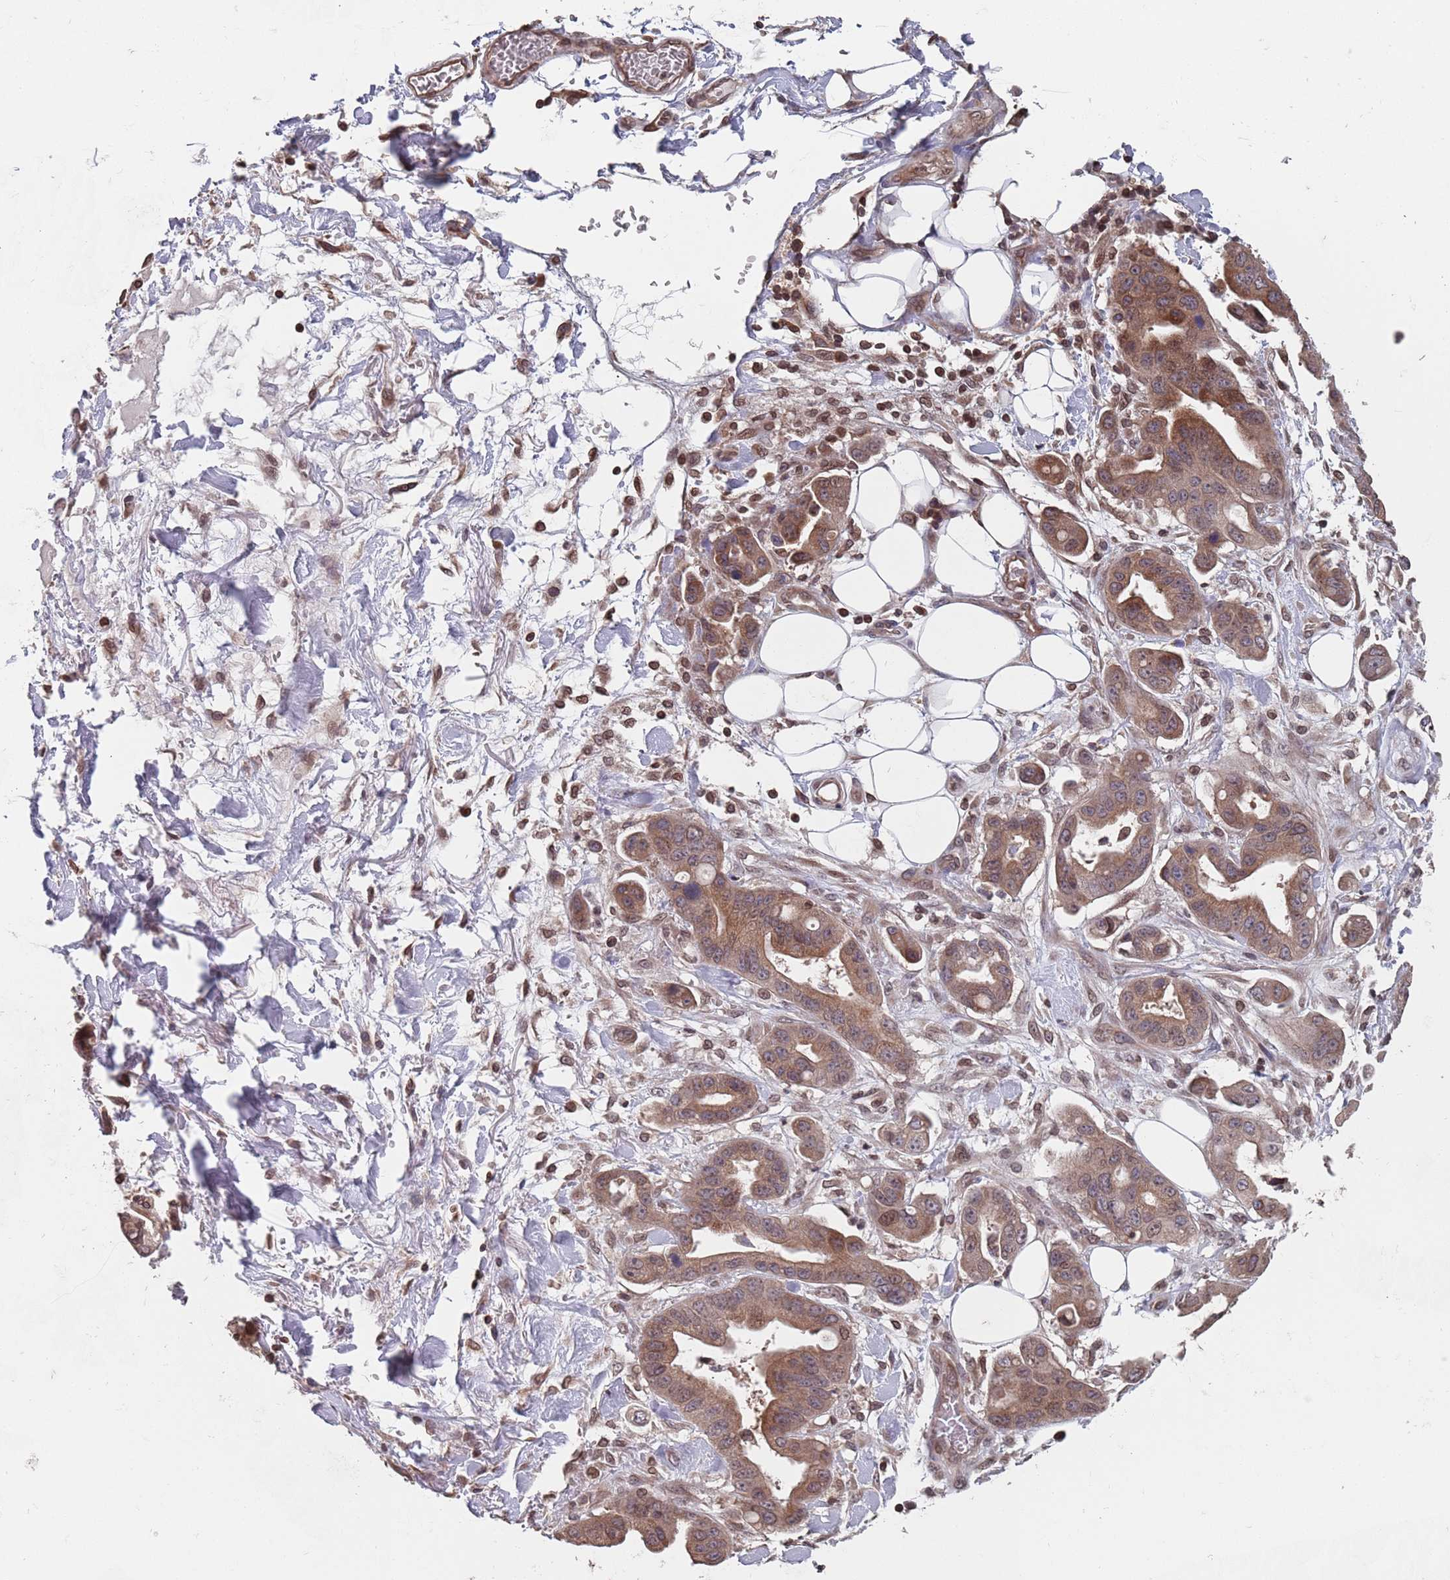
{"staining": {"intensity": "moderate", "quantity": "25%-75%", "location": "cytoplasmic/membranous,nuclear"}, "tissue": "stomach cancer", "cell_type": "Tumor cells", "image_type": "cancer", "snomed": [{"axis": "morphology", "description": "Adenocarcinoma, NOS"}, {"axis": "topography", "description": "Stomach"}], "caption": "Stomach cancer stained with a brown dye demonstrates moderate cytoplasmic/membranous and nuclear positive positivity in about 25%-75% of tumor cells.", "gene": "SDHAF3", "patient": {"sex": "male", "age": 62}}